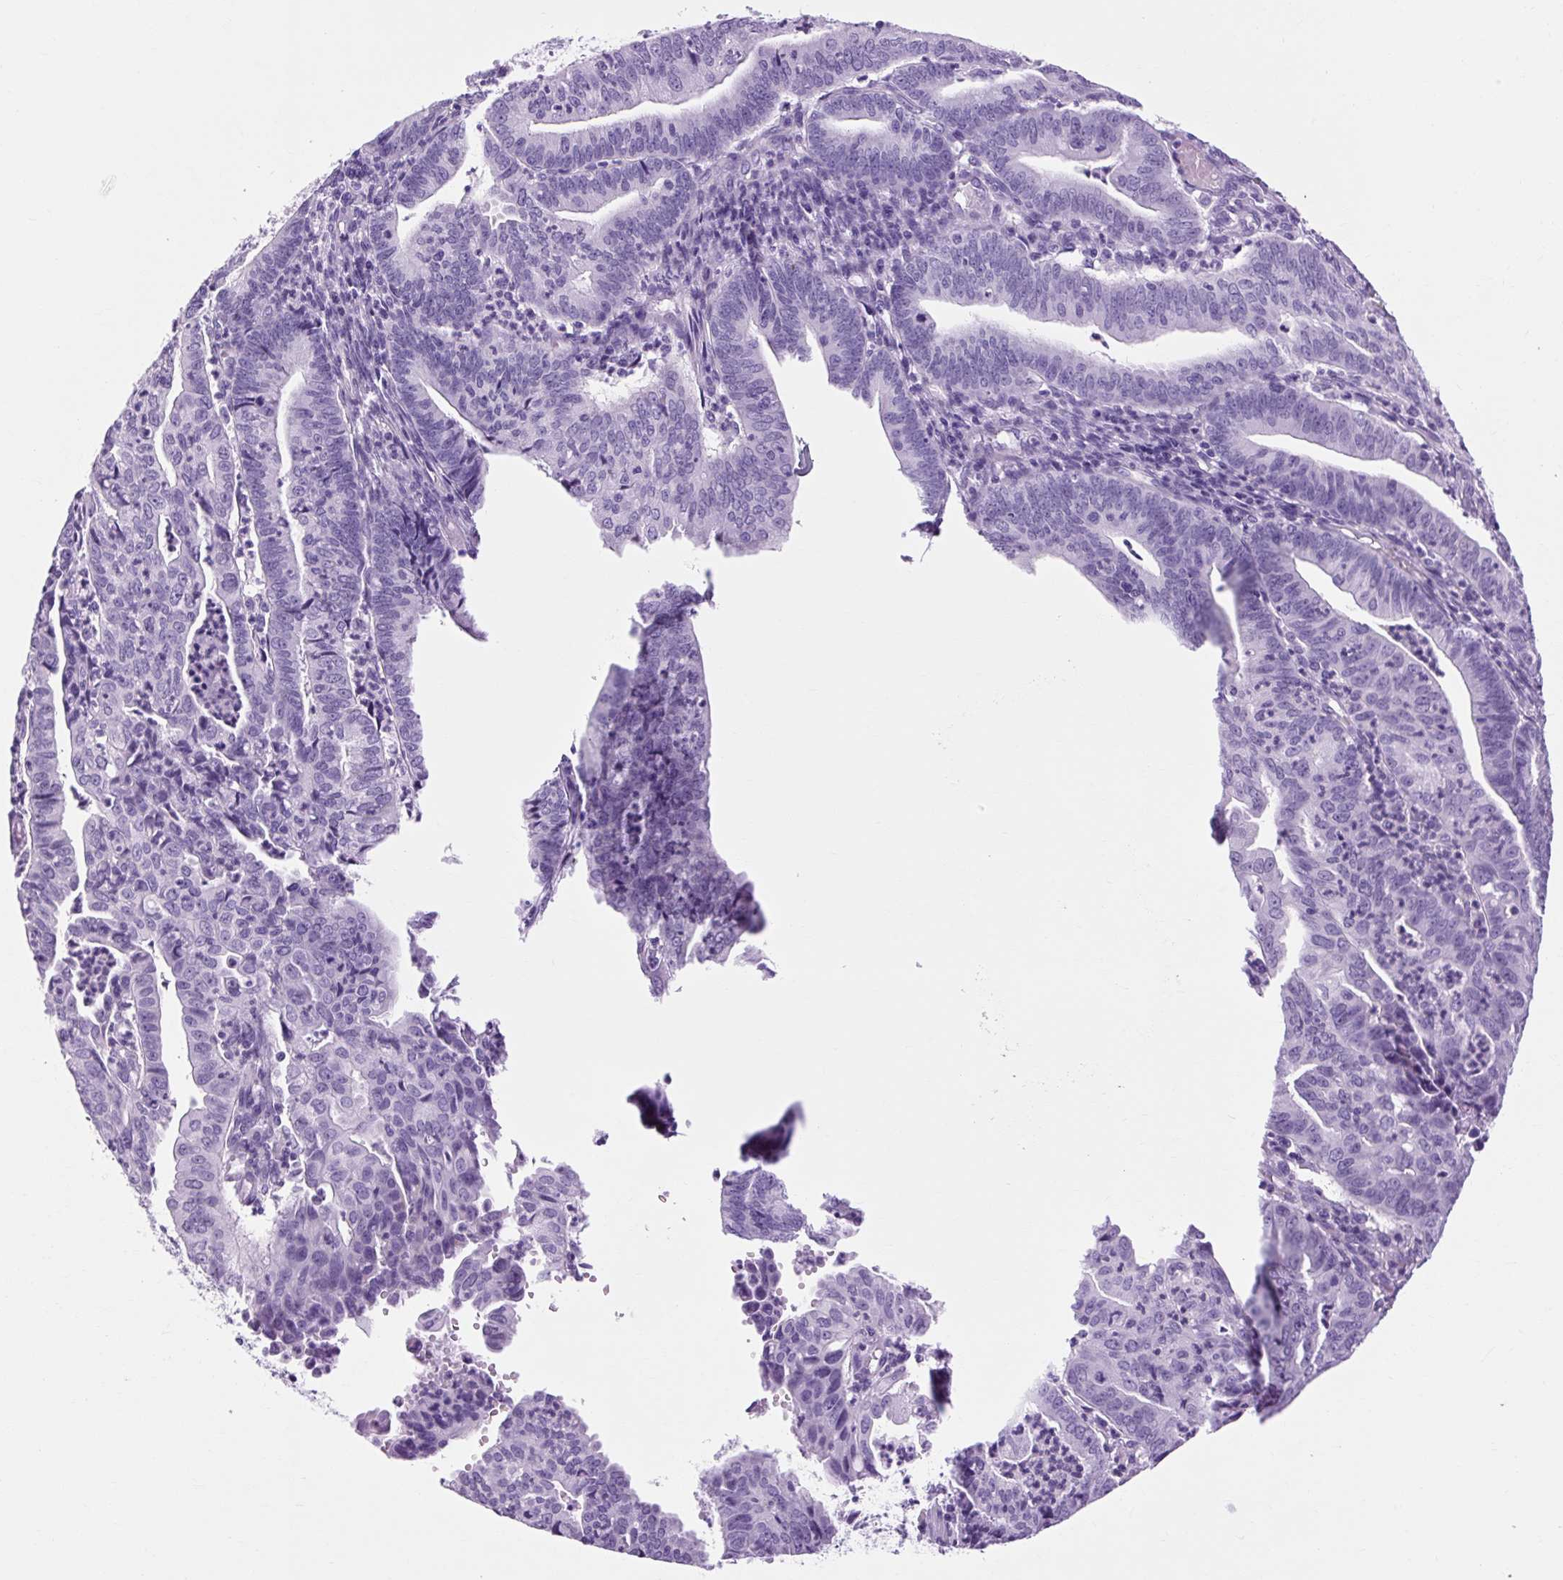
{"staining": {"intensity": "negative", "quantity": "none", "location": "none"}, "tissue": "endometrial cancer", "cell_type": "Tumor cells", "image_type": "cancer", "snomed": [{"axis": "morphology", "description": "Adenocarcinoma, NOS"}, {"axis": "topography", "description": "Endometrium"}], "caption": "This is an immunohistochemistry histopathology image of endometrial cancer. There is no positivity in tumor cells.", "gene": "OOEP", "patient": {"sex": "female", "age": 60}}